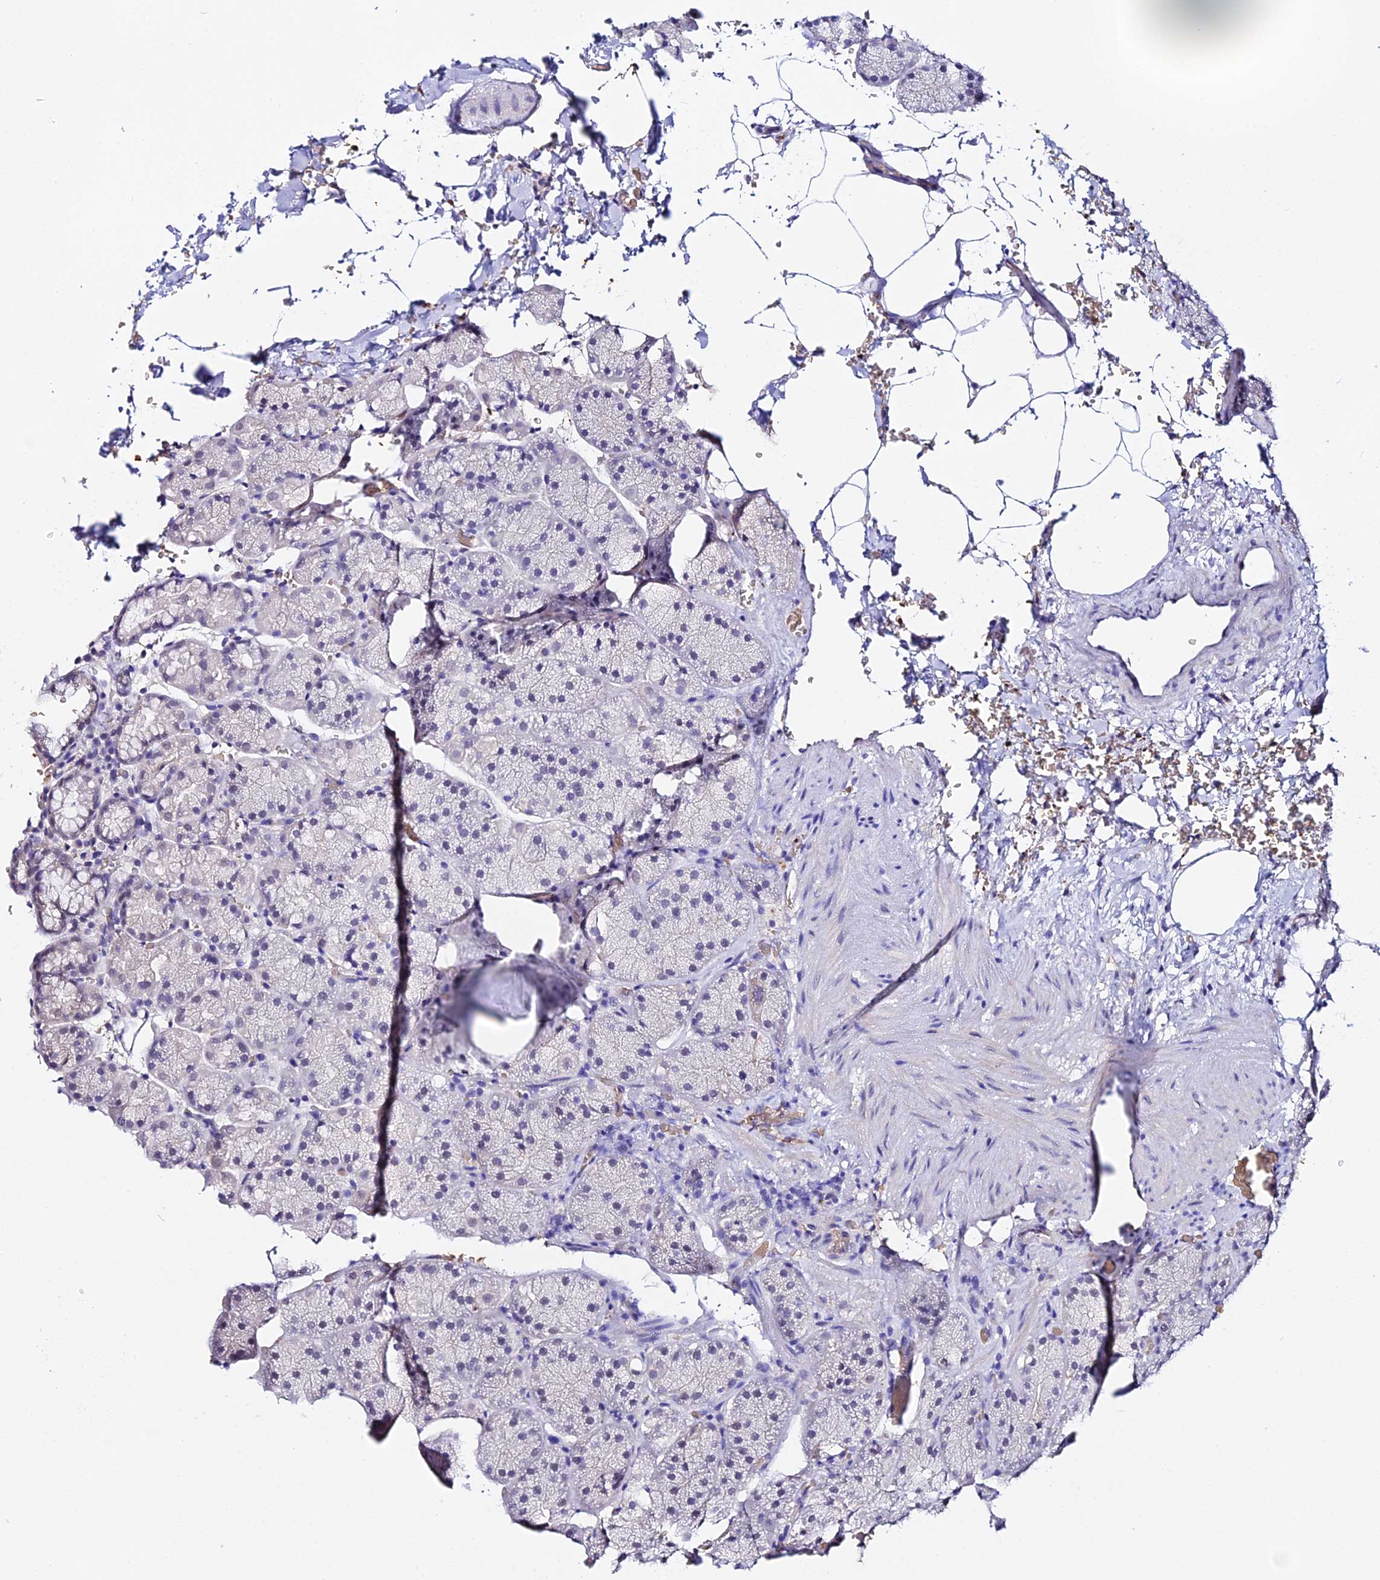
{"staining": {"intensity": "negative", "quantity": "none", "location": "none"}, "tissue": "stomach", "cell_type": "Glandular cells", "image_type": "normal", "snomed": [{"axis": "morphology", "description": "Normal tissue, NOS"}, {"axis": "topography", "description": "Stomach, upper"}, {"axis": "topography", "description": "Stomach, lower"}], "caption": "Stomach stained for a protein using immunohistochemistry (IHC) displays no staining glandular cells.", "gene": "CFAP45", "patient": {"sex": "male", "age": 80}}